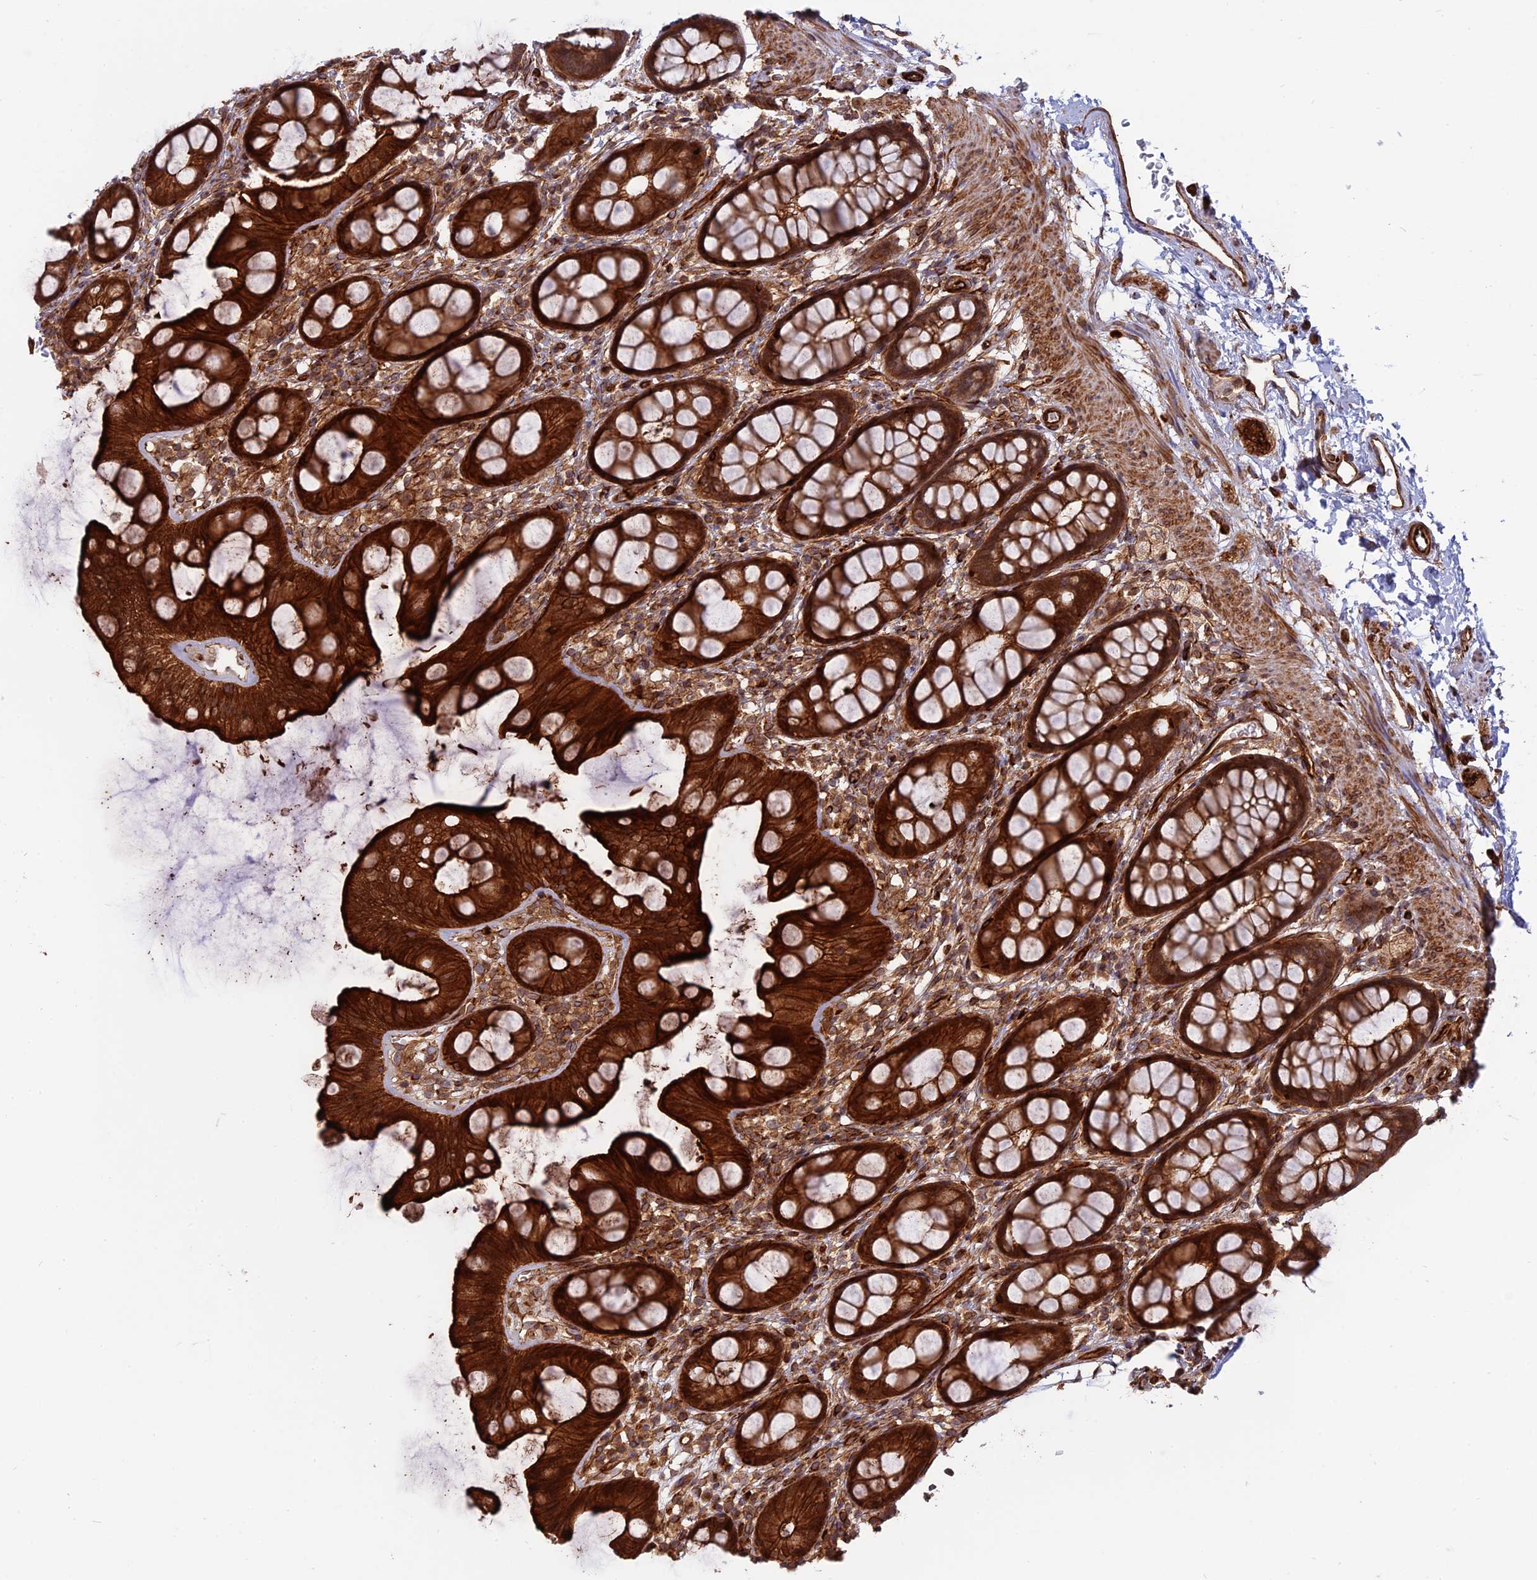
{"staining": {"intensity": "strong", "quantity": ">75%", "location": "cytoplasmic/membranous"}, "tissue": "rectum", "cell_type": "Glandular cells", "image_type": "normal", "snomed": [{"axis": "morphology", "description": "Normal tissue, NOS"}, {"axis": "topography", "description": "Rectum"}], "caption": "This is an image of IHC staining of normal rectum, which shows strong staining in the cytoplasmic/membranous of glandular cells.", "gene": "PHLDB3", "patient": {"sex": "female", "age": 65}}